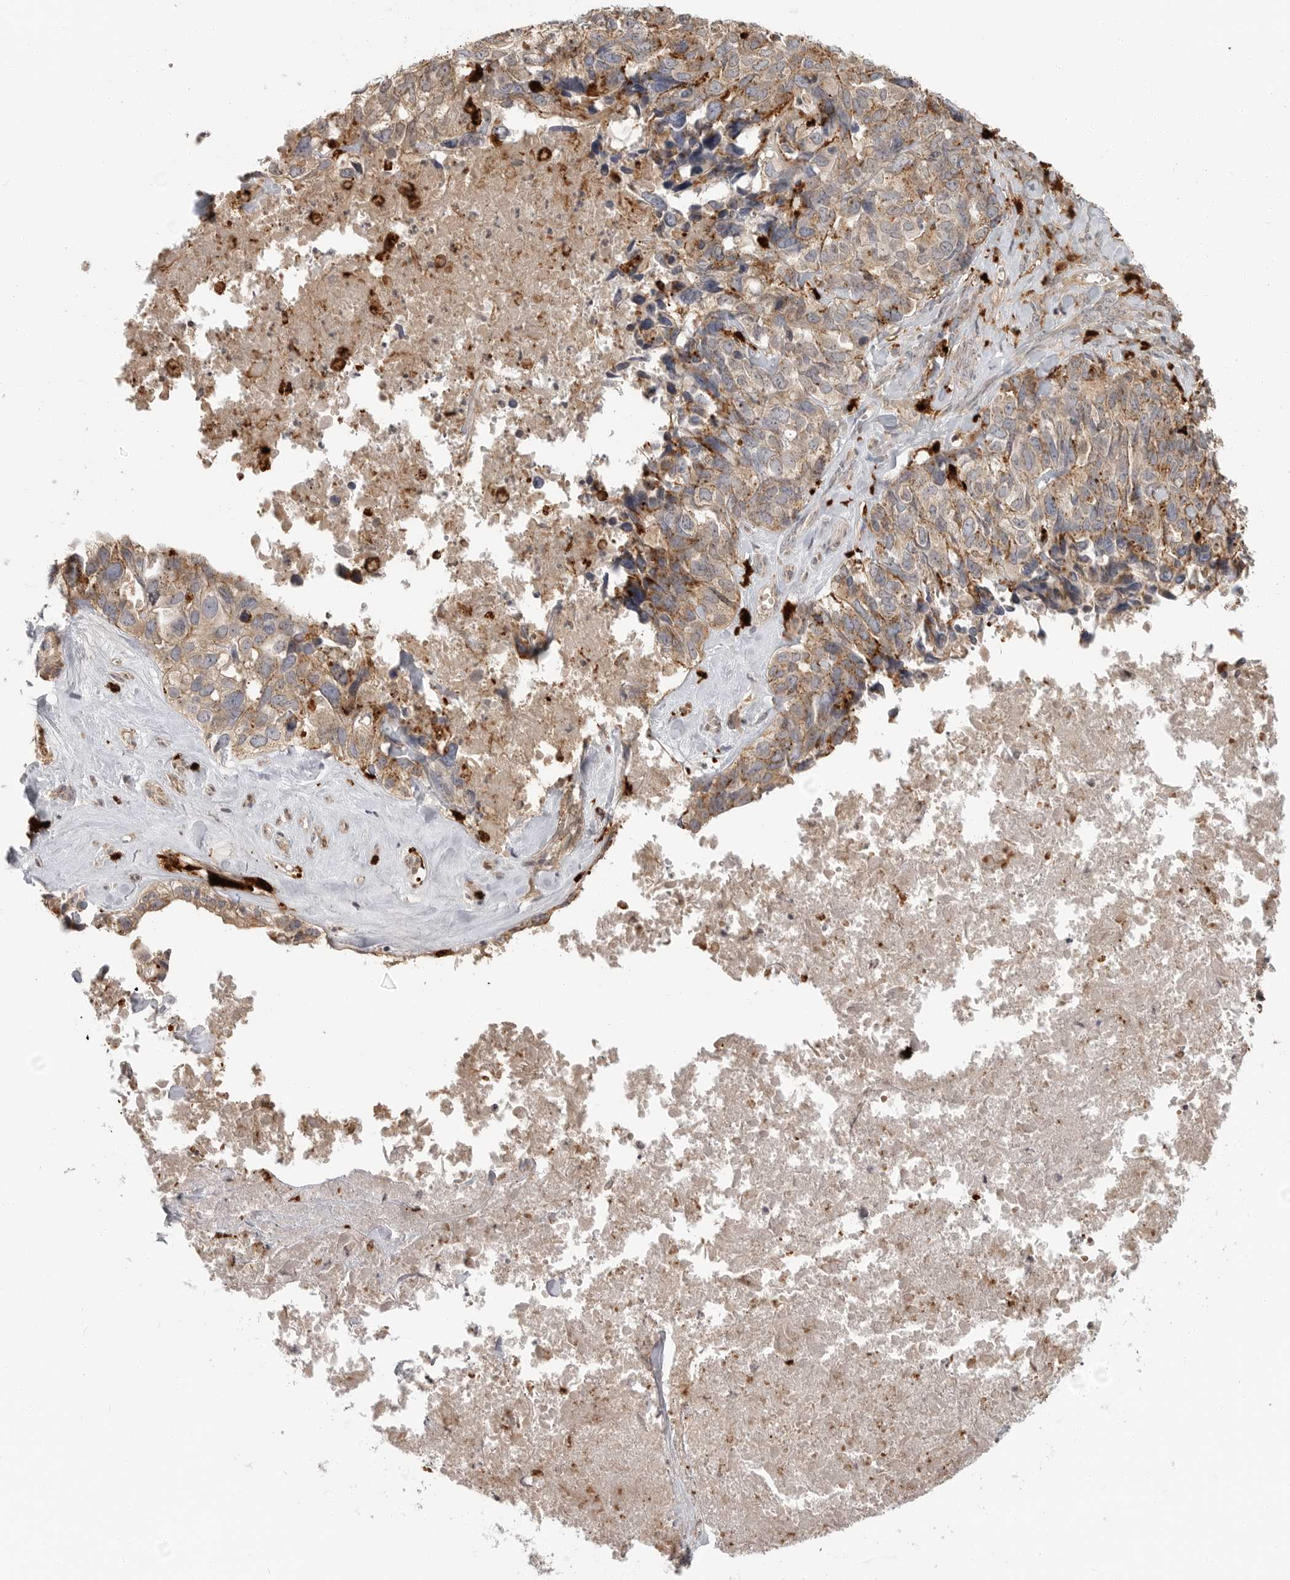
{"staining": {"intensity": "moderate", "quantity": ">75%", "location": "cytoplasmic/membranous"}, "tissue": "ovarian cancer", "cell_type": "Tumor cells", "image_type": "cancer", "snomed": [{"axis": "morphology", "description": "Cystadenocarcinoma, serous, NOS"}, {"axis": "topography", "description": "Ovary"}], "caption": "Ovarian cancer was stained to show a protein in brown. There is medium levels of moderate cytoplasmic/membranous expression in approximately >75% of tumor cells. The protein is shown in brown color, while the nuclei are stained blue.", "gene": "IFI30", "patient": {"sex": "female", "age": 79}}